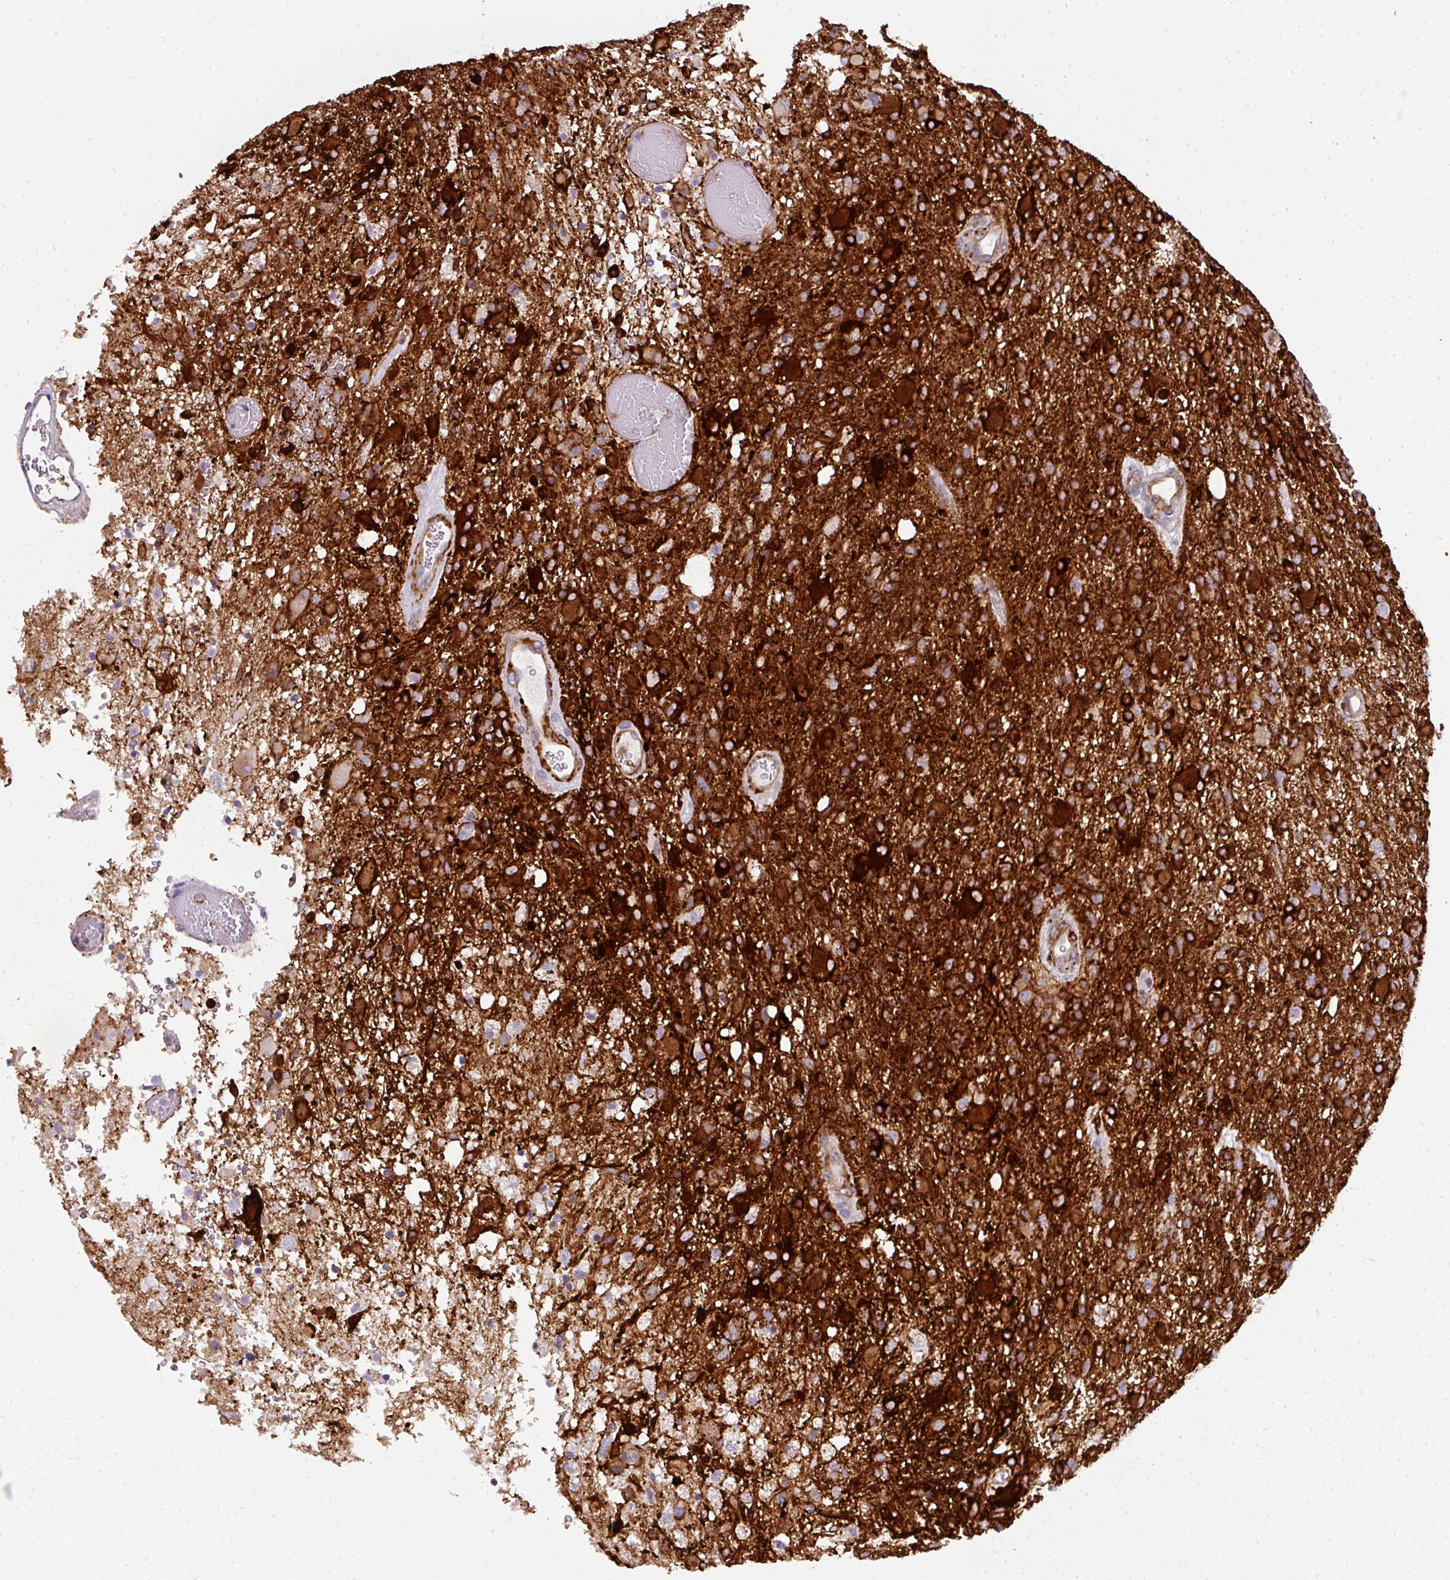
{"staining": {"intensity": "strong", "quantity": "<25%", "location": "cytoplasmic/membranous"}, "tissue": "glioma", "cell_type": "Tumor cells", "image_type": "cancer", "snomed": [{"axis": "morphology", "description": "Glioma, malignant, High grade"}, {"axis": "topography", "description": "Brain"}], "caption": "The immunohistochemical stain labels strong cytoplasmic/membranous staining in tumor cells of glioma tissue.", "gene": "BEND5", "patient": {"sex": "female", "age": 74}}